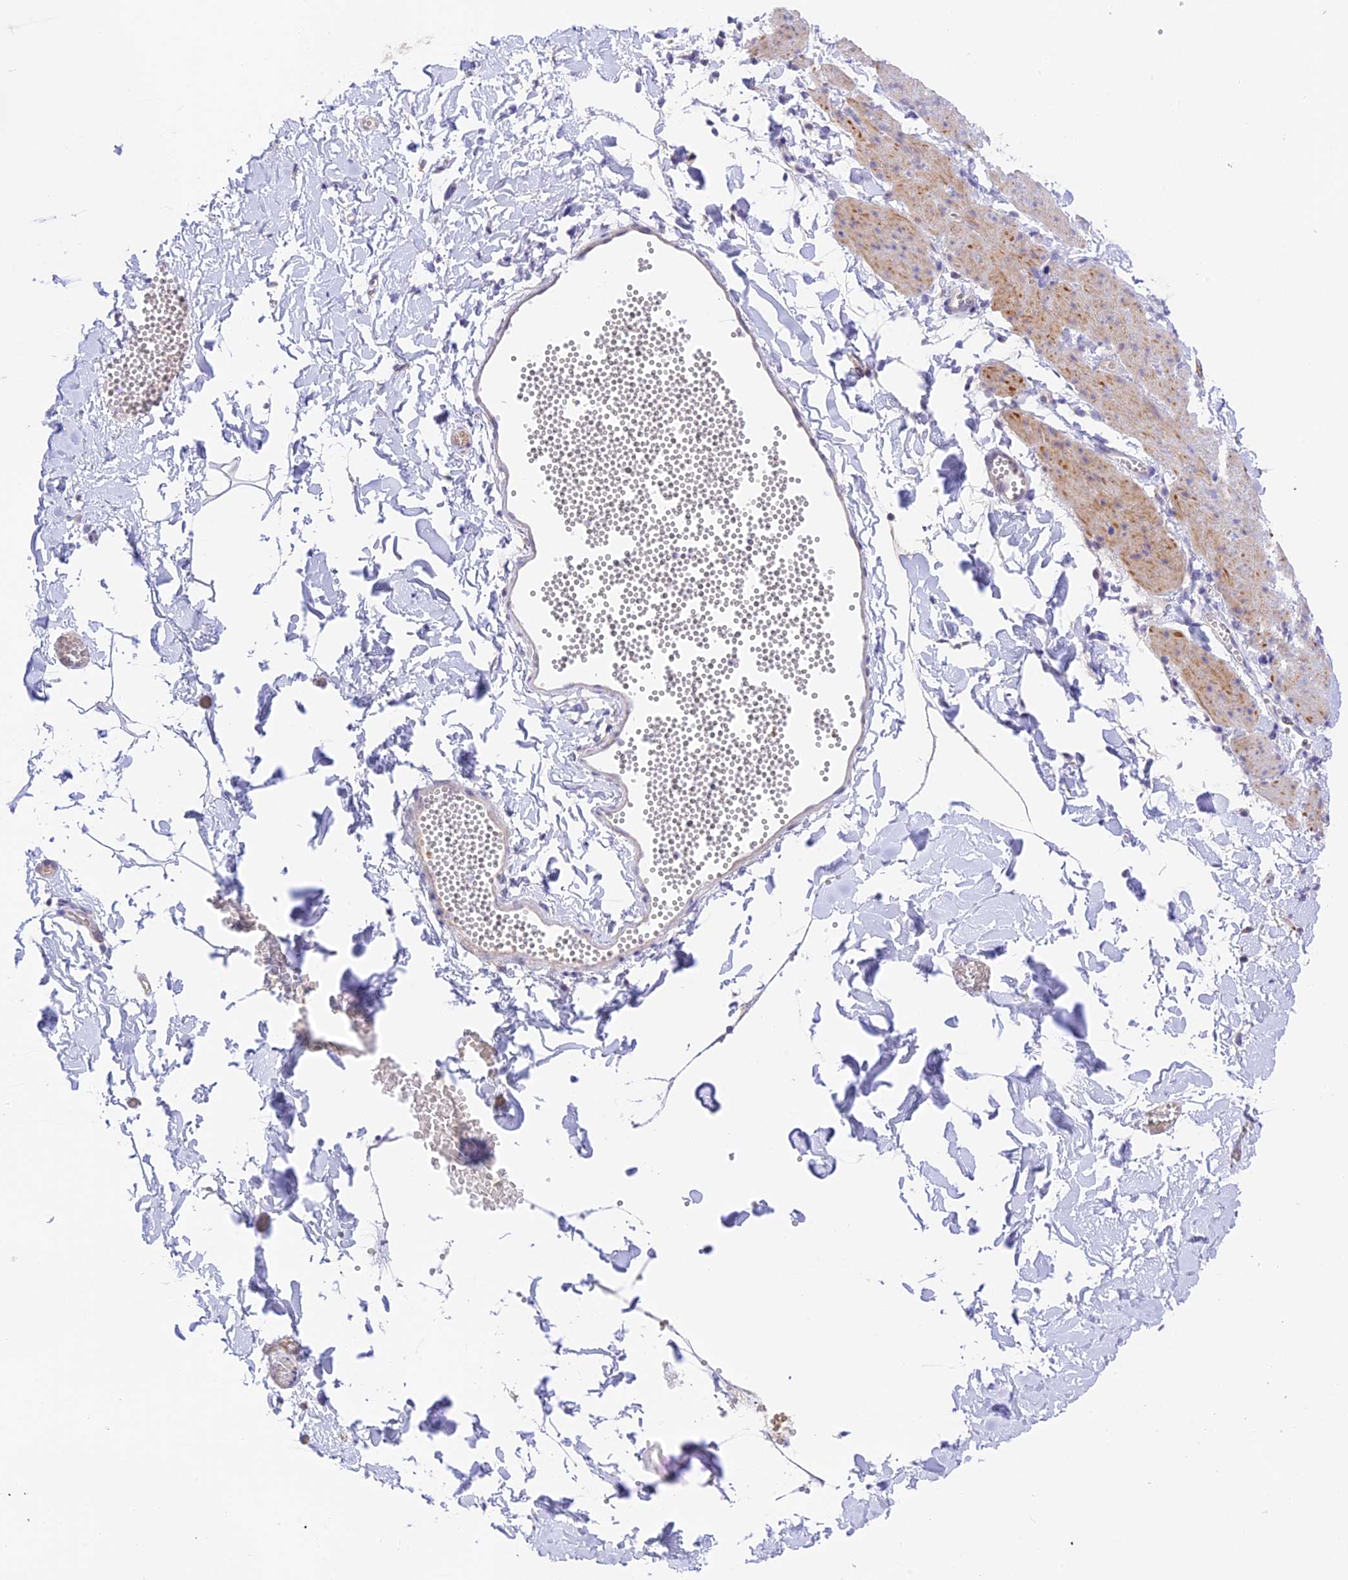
{"staining": {"intensity": "negative", "quantity": "none", "location": "none"}, "tissue": "adipose tissue", "cell_type": "Adipocytes", "image_type": "normal", "snomed": [{"axis": "morphology", "description": "Normal tissue, NOS"}, {"axis": "topography", "description": "Gallbladder"}, {"axis": "topography", "description": "Peripheral nerve tissue"}], "caption": "DAB (3,3'-diaminobenzidine) immunohistochemical staining of normal adipose tissue reveals no significant expression in adipocytes. The staining was performed using DAB (3,3'-diaminobenzidine) to visualize the protein expression in brown, while the nuclei were stained in blue with hematoxylin (Magnification: 20x).", "gene": "CAMSAP3", "patient": {"sex": "male", "age": 38}}